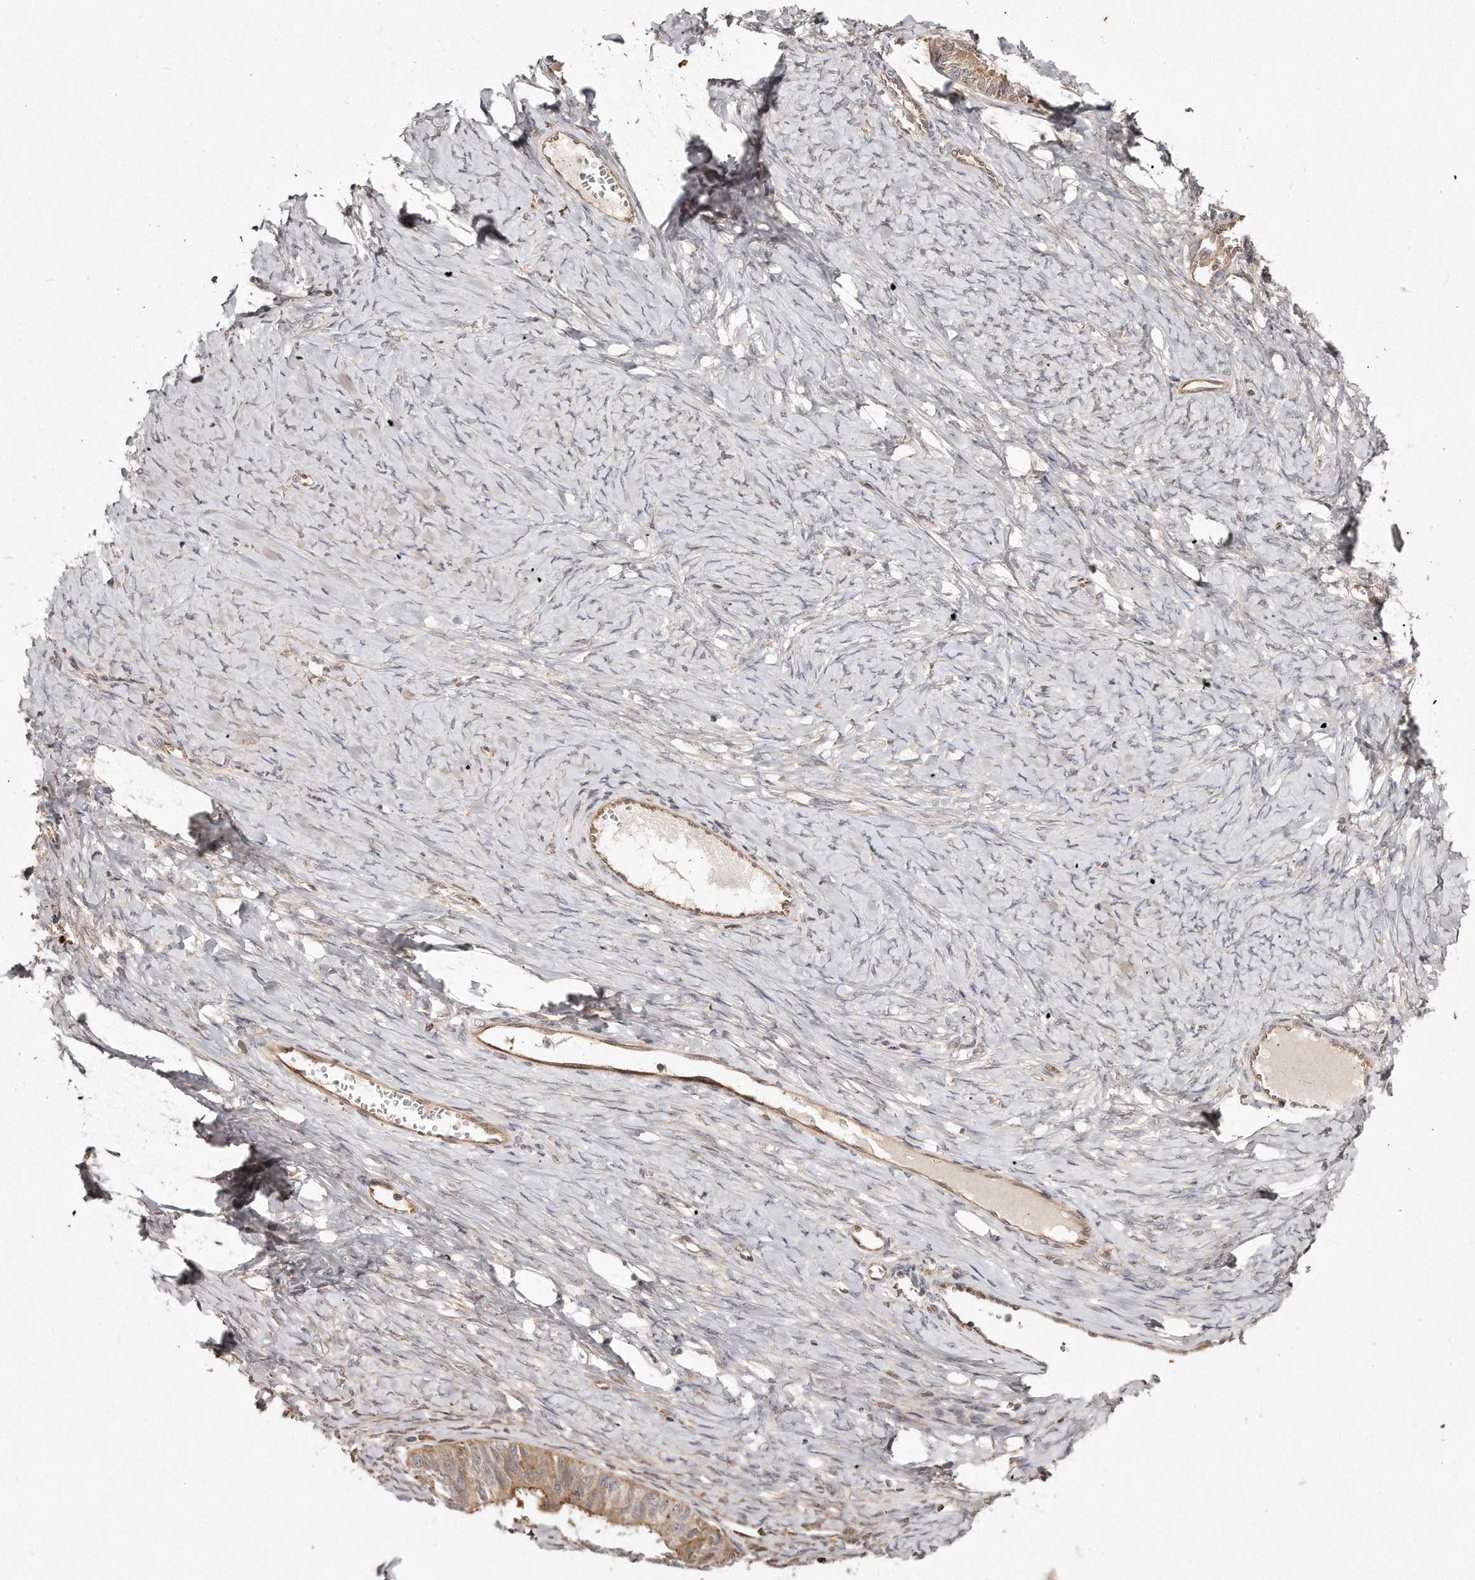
{"staining": {"intensity": "moderate", "quantity": ">75%", "location": "cytoplasmic/membranous"}, "tissue": "ovarian cancer", "cell_type": "Tumor cells", "image_type": "cancer", "snomed": [{"axis": "morphology", "description": "Cystadenocarcinoma, serous, NOS"}, {"axis": "topography", "description": "Ovary"}], "caption": "Ovarian cancer (serous cystadenocarcinoma) stained for a protein exhibits moderate cytoplasmic/membranous positivity in tumor cells. (Brightfield microscopy of DAB IHC at high magnification).", "gene": "GBP4", "patient": {"sex": "female", "age": 79}}